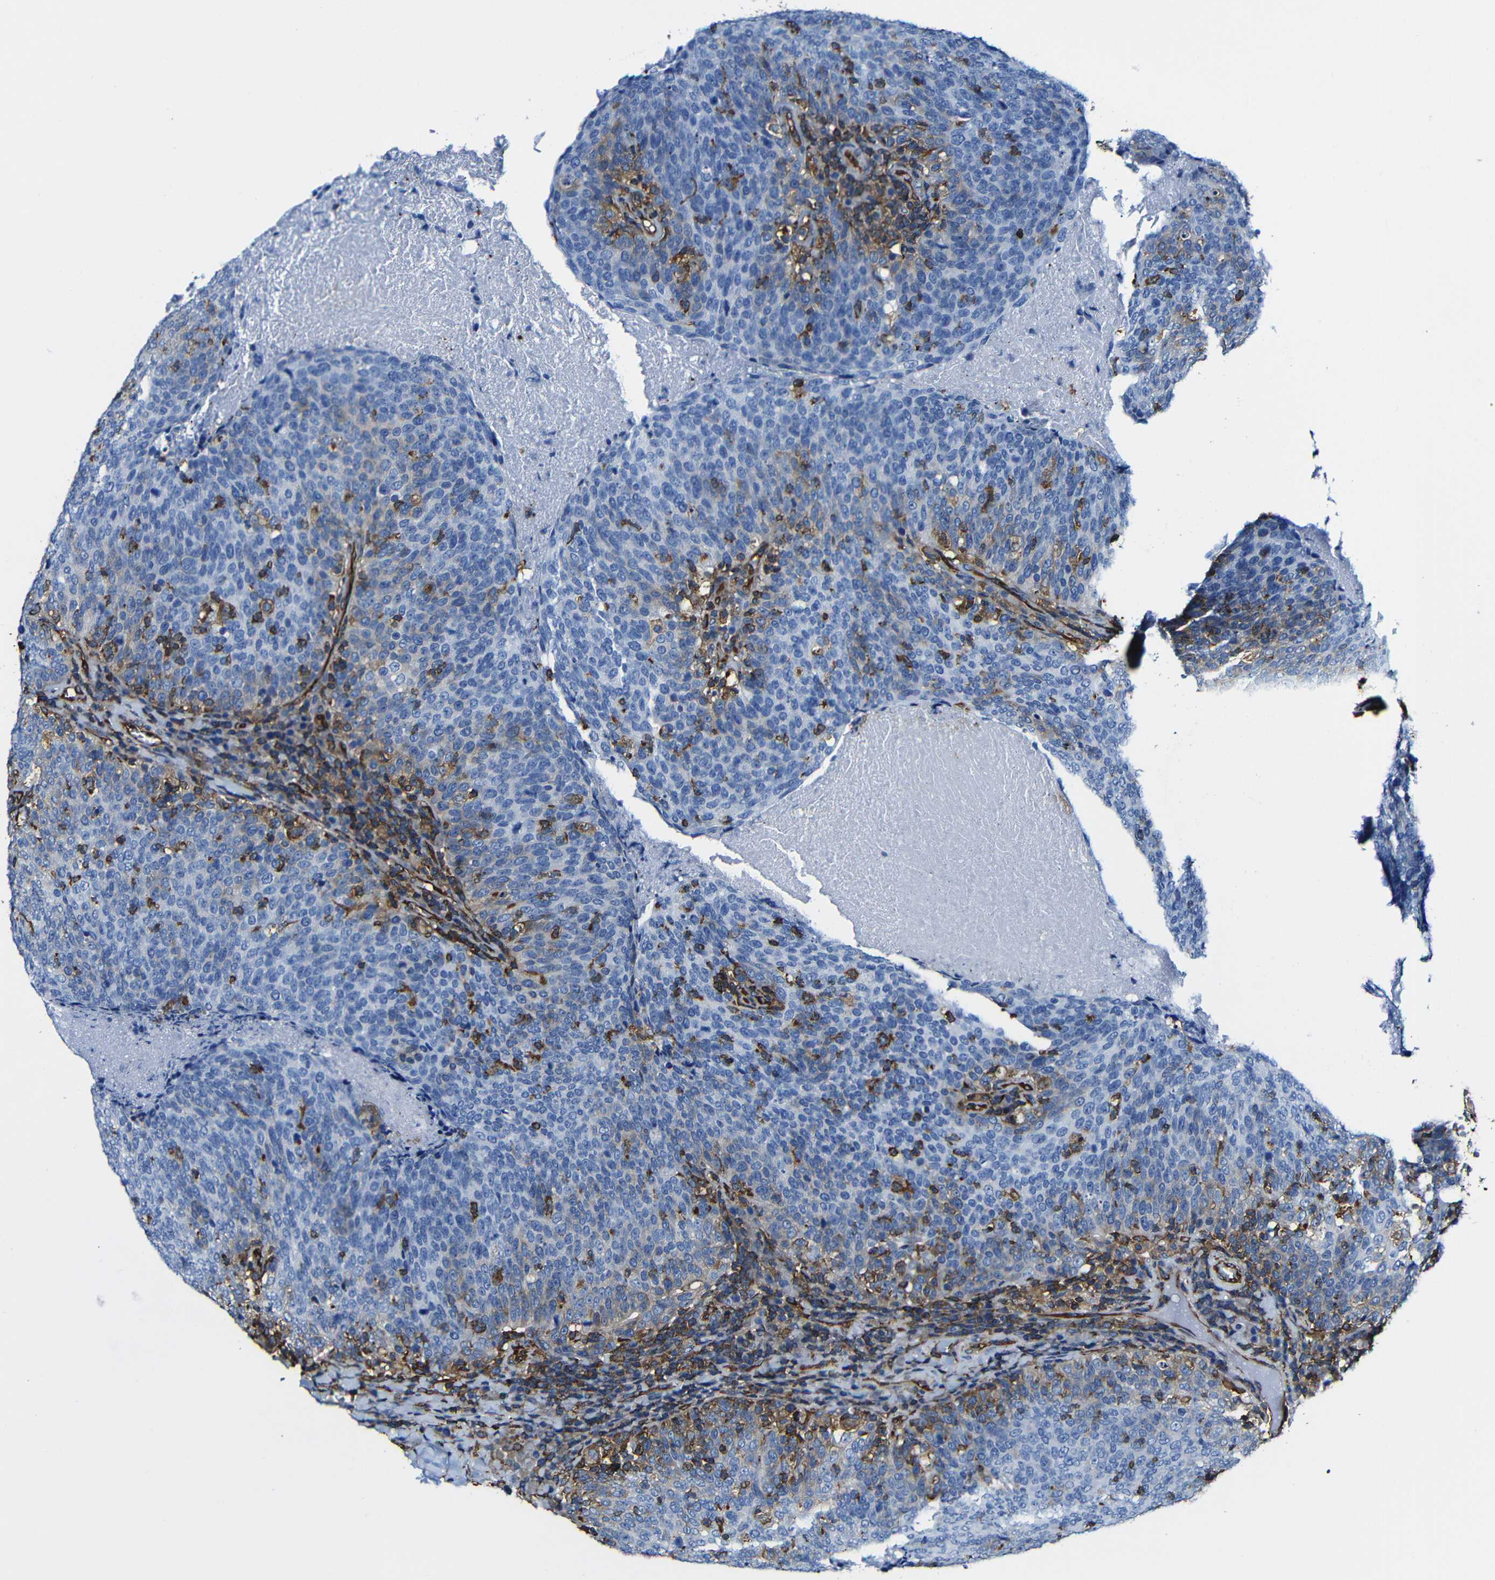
{"staining": {"intensity": "weak", "quantity": "<25%", "location": "cytoplasmic/membranous"}, "tissue": "head and neck cancer", "cell_type": "Tumor cells", "image_type": "cancer", "snomed": [{"axis": "morphology", "description": "Squamous cell carcinoma, NOS"}, {"axis": "morphology", "description": "Squamous cell carcinoma, metastatic, NOS"}, {"axis": "topography", "description": "Lymph node"}, {"axis": "topography", "description": "Head-Neck"}], "caption": "DAB (3,3'-diaminobenzidine) immunohistochemical staining of head and neck squamous cell carcinoma reveals no significant staining in tumor cells. (DAB (3,3'-diaminobenzidine) IHC, high magnification).", "gene": "MSN", "patient": {"sex": "male", "age": 62}}